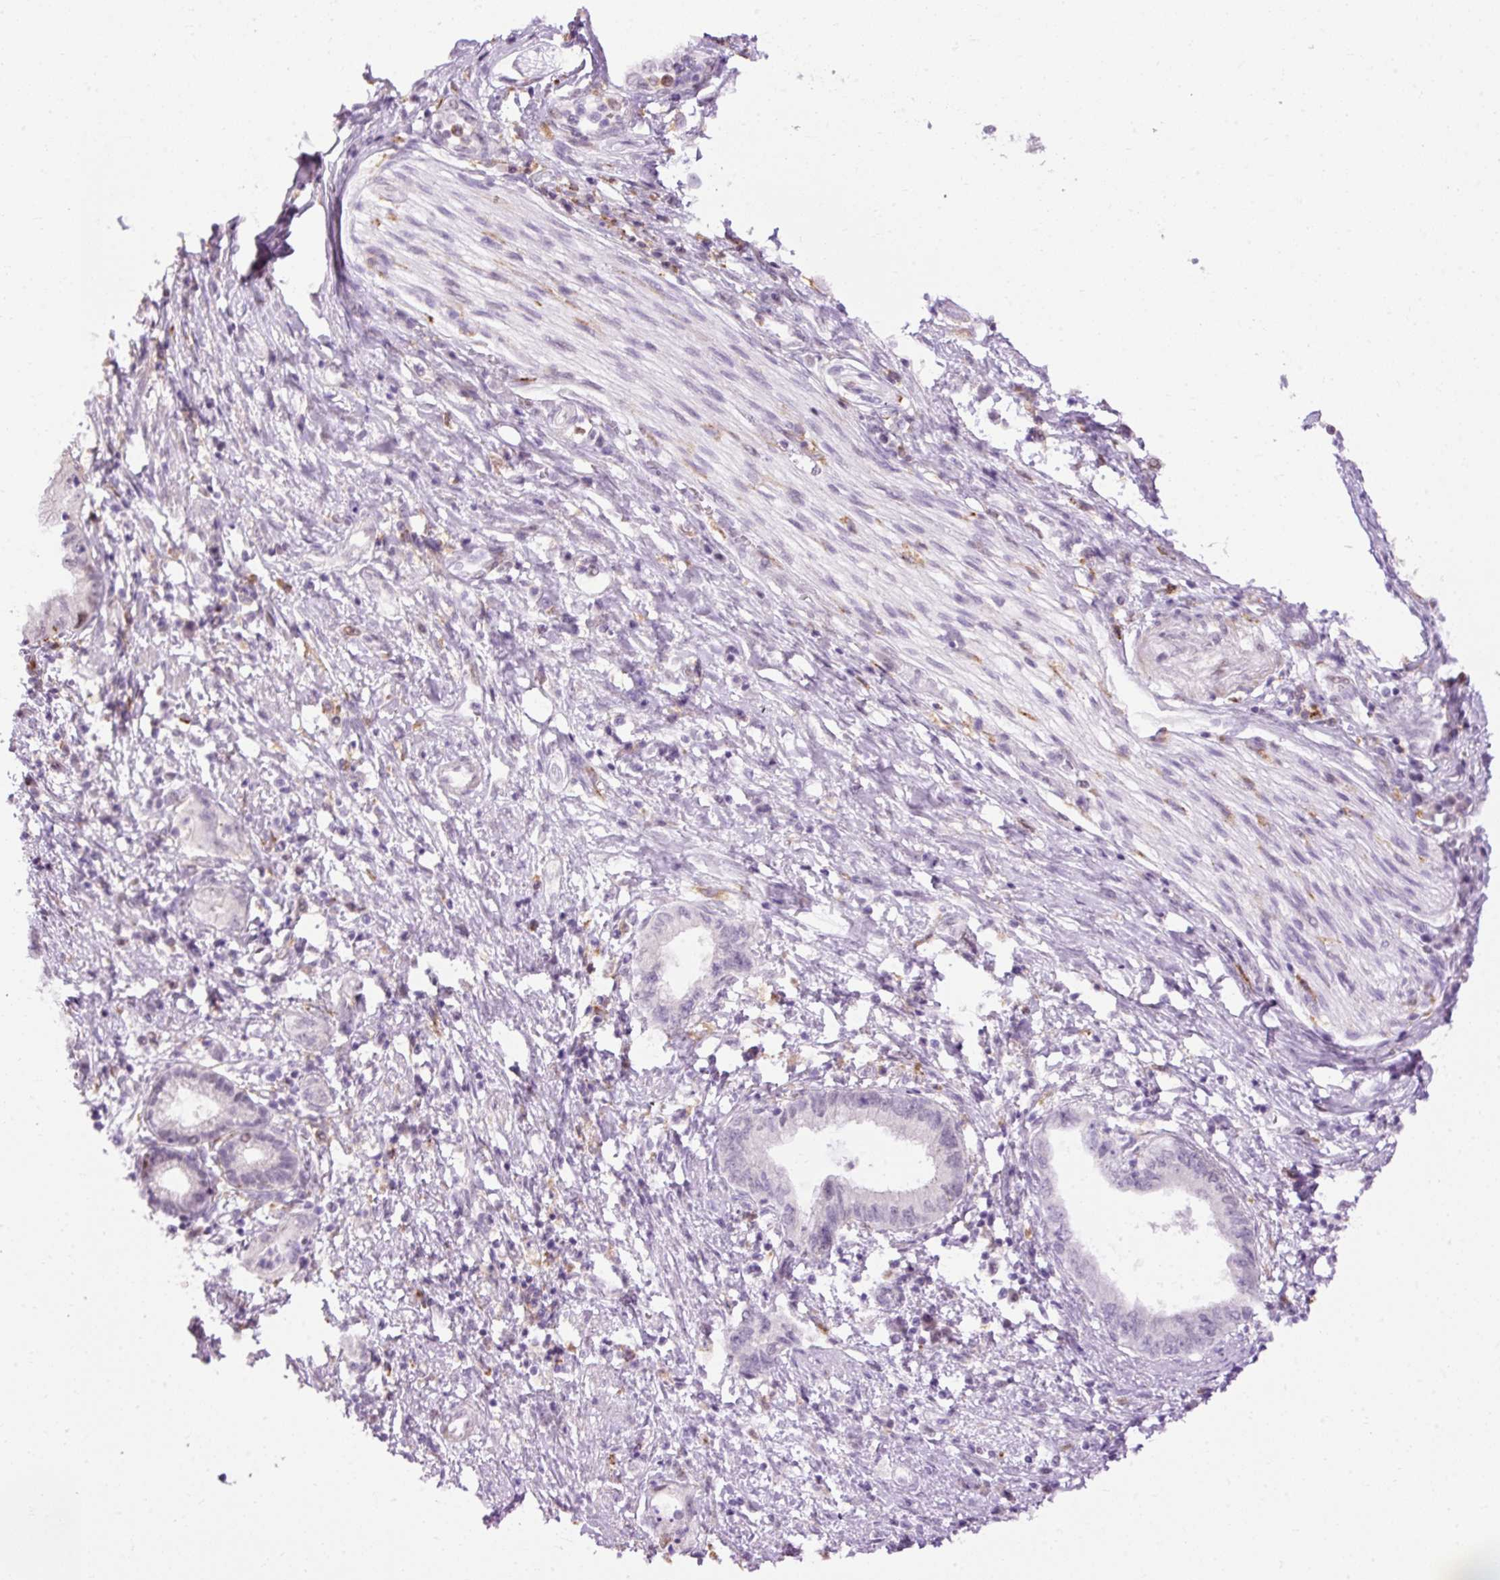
{"staining": {"intensity": "negative", "quantity": "none", "location": "none"}, "tissue": "pancreatic cancer", "cell_type": "Tumor cells", "image_type": "cancer", "snomed": [{"axis": "morphology", "description": "Adenocarcinoma, NOS"}, {"axis": "topography", "description": "Pancreas"}], "caption": "Immunohistochemistry photomicrograph of neoplastic tissue: human adenocarcinoma (pancreatic) stained with DAB reveals no significant protein expression in tumor cells.", "gene": "LY86", "patient": {"sex": "female", "age": 73}}